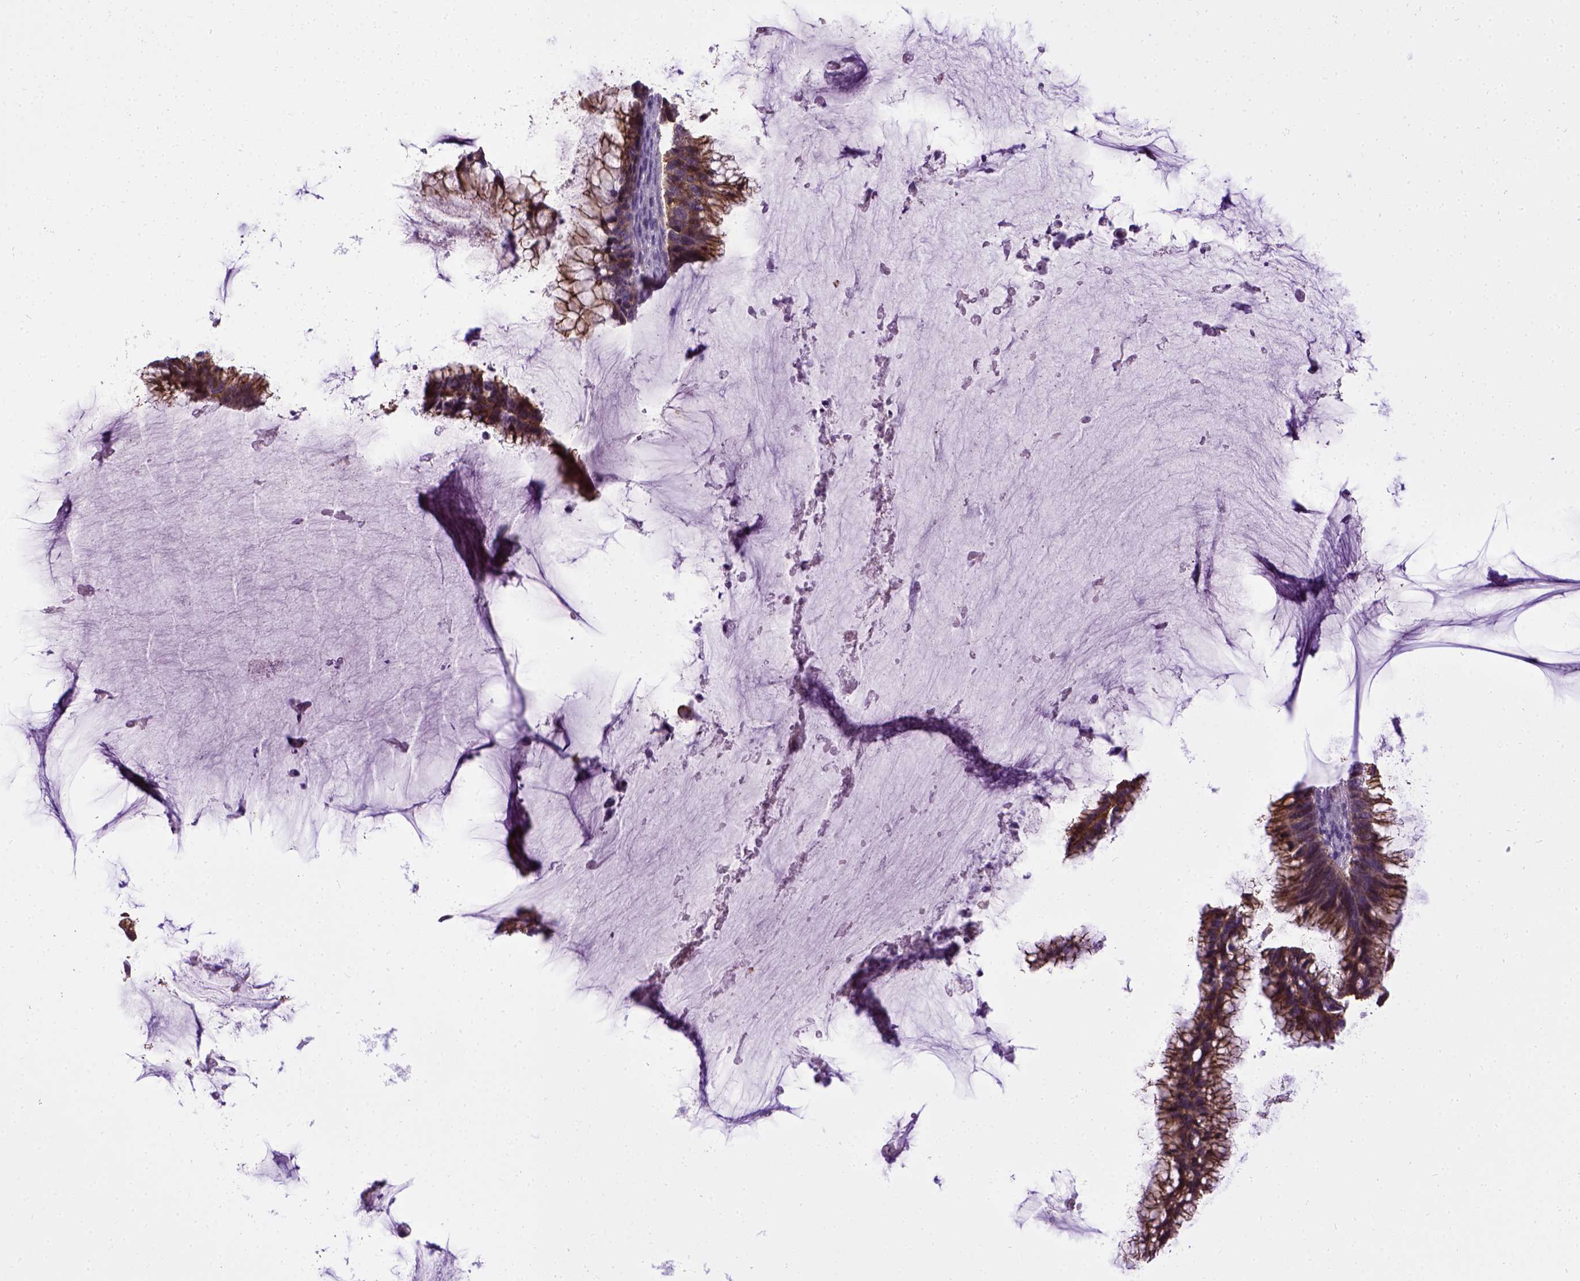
{"staining": {"intensity": "strong", "quantity": ">75%", "location": "cytoplasmic/membranous"}, "tissue": "ovarian cancer", "cell_type": "Tumor cells", "image_type": "cancer", "snomed": [{"axis": "morphology", "description": "Cystadenocarcinoma, mucinous, NOS"}, {"axis": "topography", "description": "Ovary"}], "caption": "DAB immunohistochemical staining of mucinous cystadenocarcinoma (ovarian) reveals strong cytoplasmic/membranous protein expression in approximately >75% of tumor cells.", "gene": "CDH1", "patient": {"sex": "female", "age": 38}}